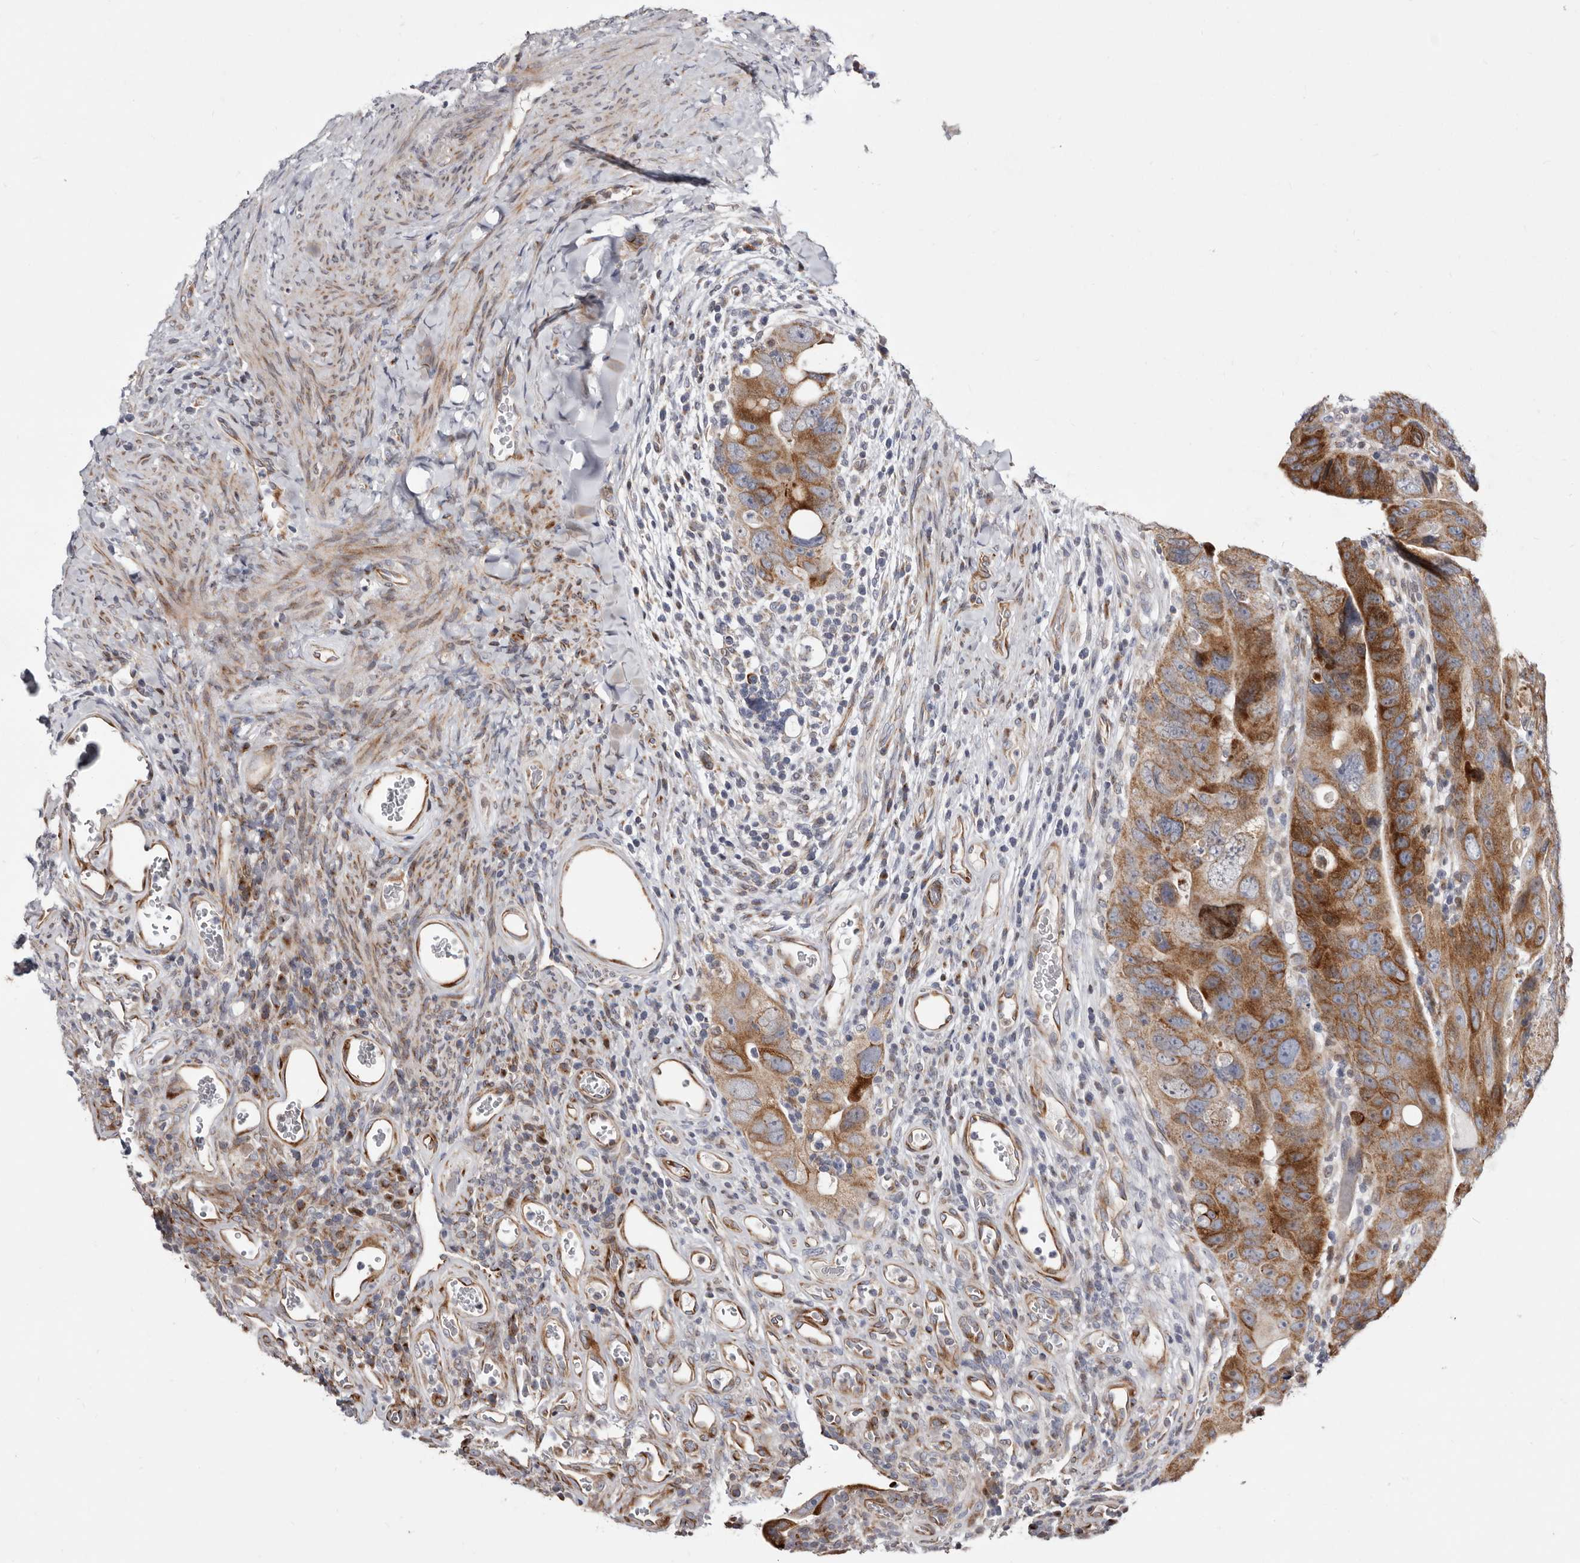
{"staining": {"intensity": "strong", "quantity": ">75%", "location": "cytoplasmic/membranous"}, "tissue": "colorectal cancer", "cell_type": "Tumor cells", "image_type": "cancer", "snomed": [{"axis": "morphology", "description": "Adenocarcinoma, NOS"}, {"axis": "topography", "description": "Rectum"}], "caption": "A brown stain labels strong cytoplasmic/membranous expression of a protein in human colorectal cancer tumor cells. (Brightfield microscopy of DAB IHC at high magnification).", "gene": "TIMM17B", "patient": {"sex": "male", "age": 59}}